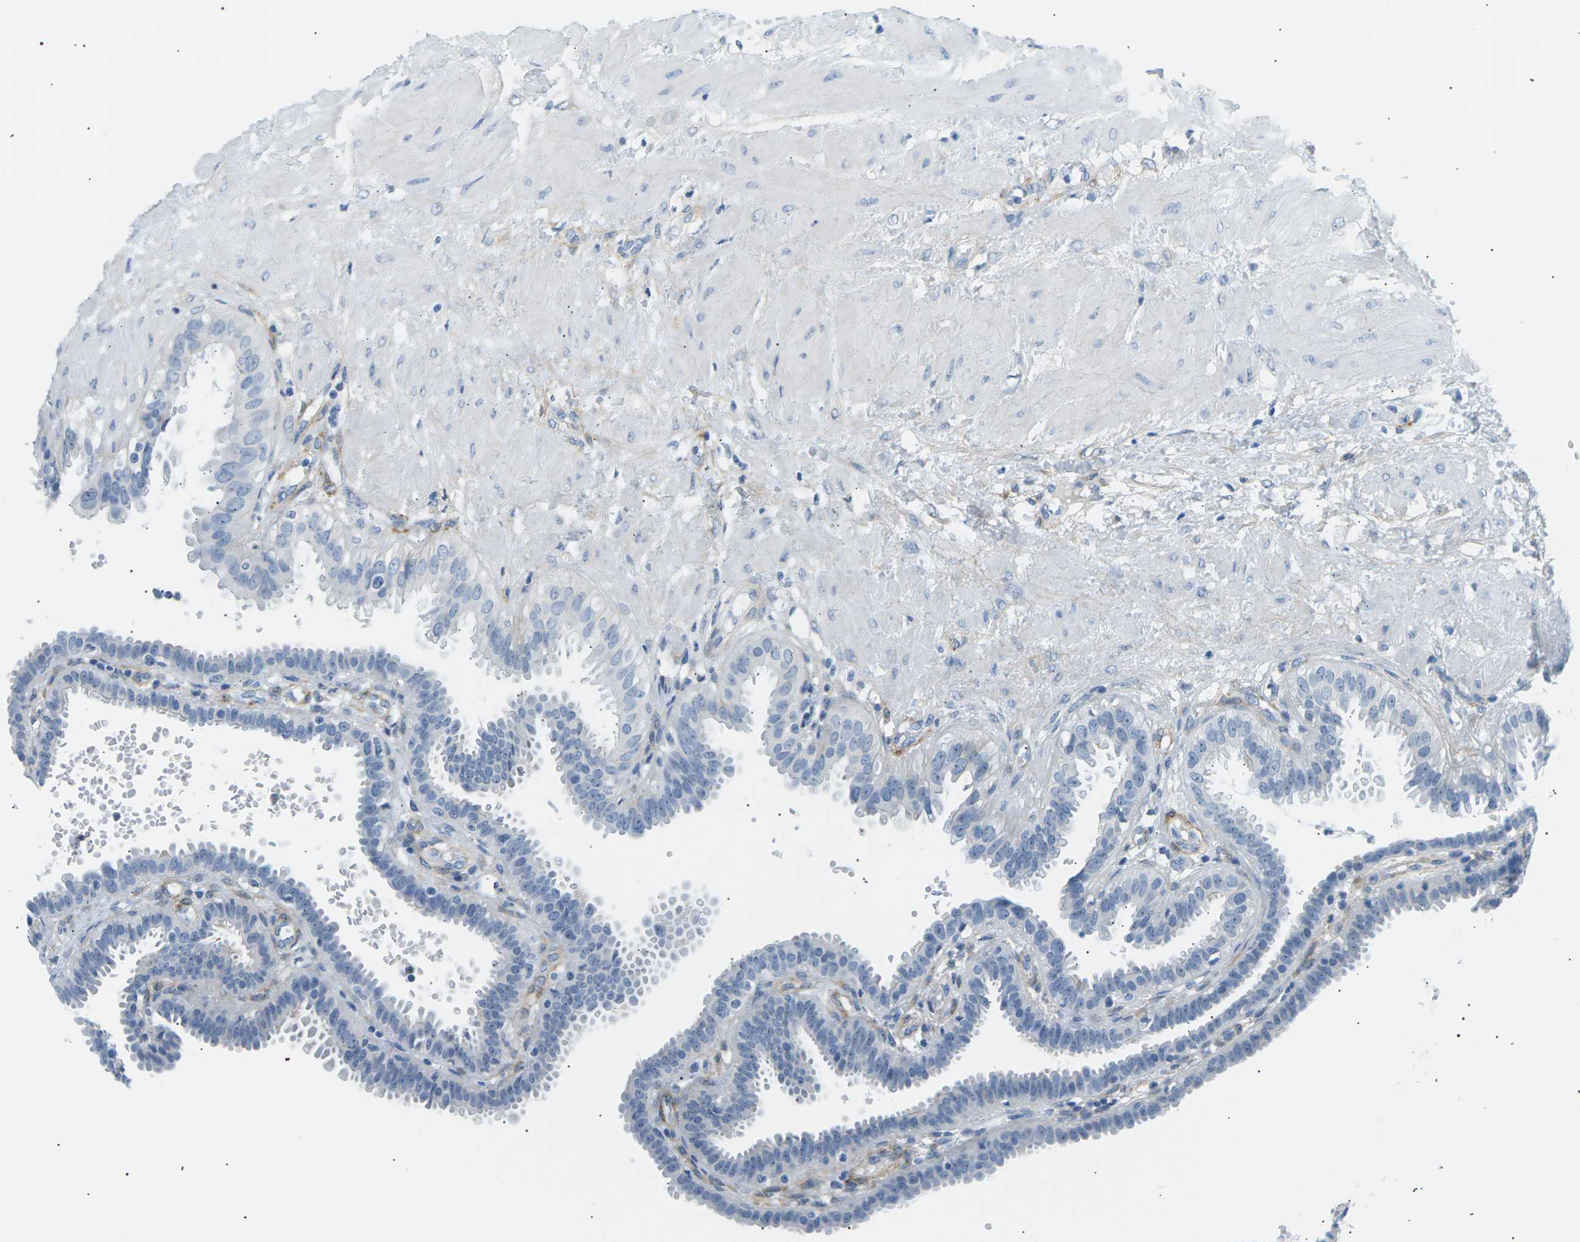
{"staining": {"intensity": "negative", "quantity": "none", "location": "none"}, "tissue": "fallopian tube", "cell_type": "Glandular cells", "image_type": "normal", "snomed": [{"axis": "morphology", "description": "Normal tissue, NOS"}, {"axis": "topography", "description": "Fallopian tube"}, {"axis": "topography", "description": "Placenta"}], "caption": "This is an IHC image of unremarkable fallopian tube. There is no staining in glandular cells.", "gene": "SEPTIN5", "patient": {"sex": "female", "age": 34}}